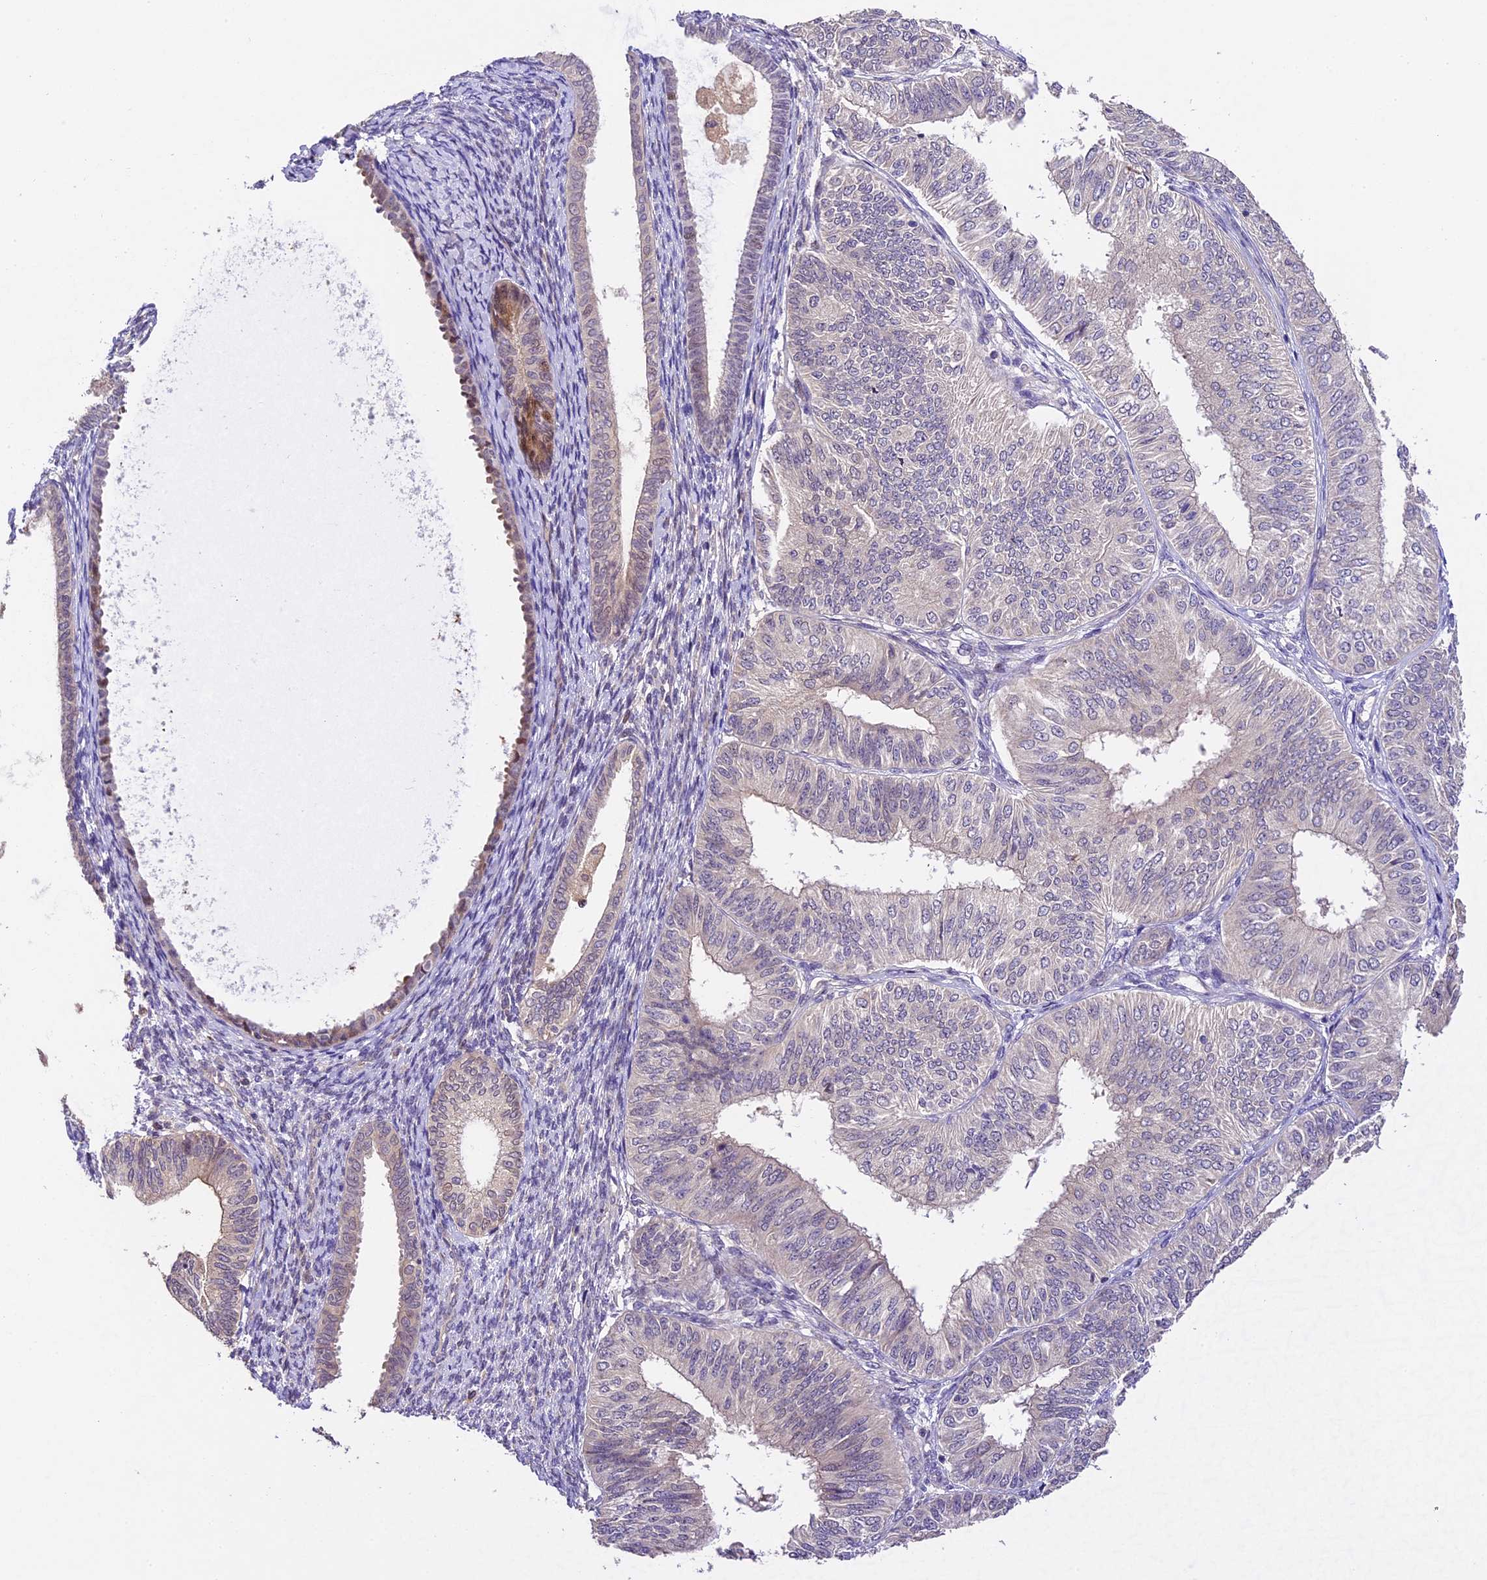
{"staining": {"intensity": "negative", "quantity": "none", "location": "none"}, "tissue": "endometrial cancer", "cell_type": "Tumor cells", "image_type": "cancer", "snomed": [{"axis": "morphology", "description": "Adenocarcinoma, NOS"}, {"axis": "topography", "description": "Endometrium"}], "caption": "An immunohistochemistry (IHC) histopathology image of endometrial adenocarcinoma is shown. There is no staining in tumor cells of endometrial adenocarcinoma.", "gene": "DGKH", "patient": {"sex": "female", "age": 58}}